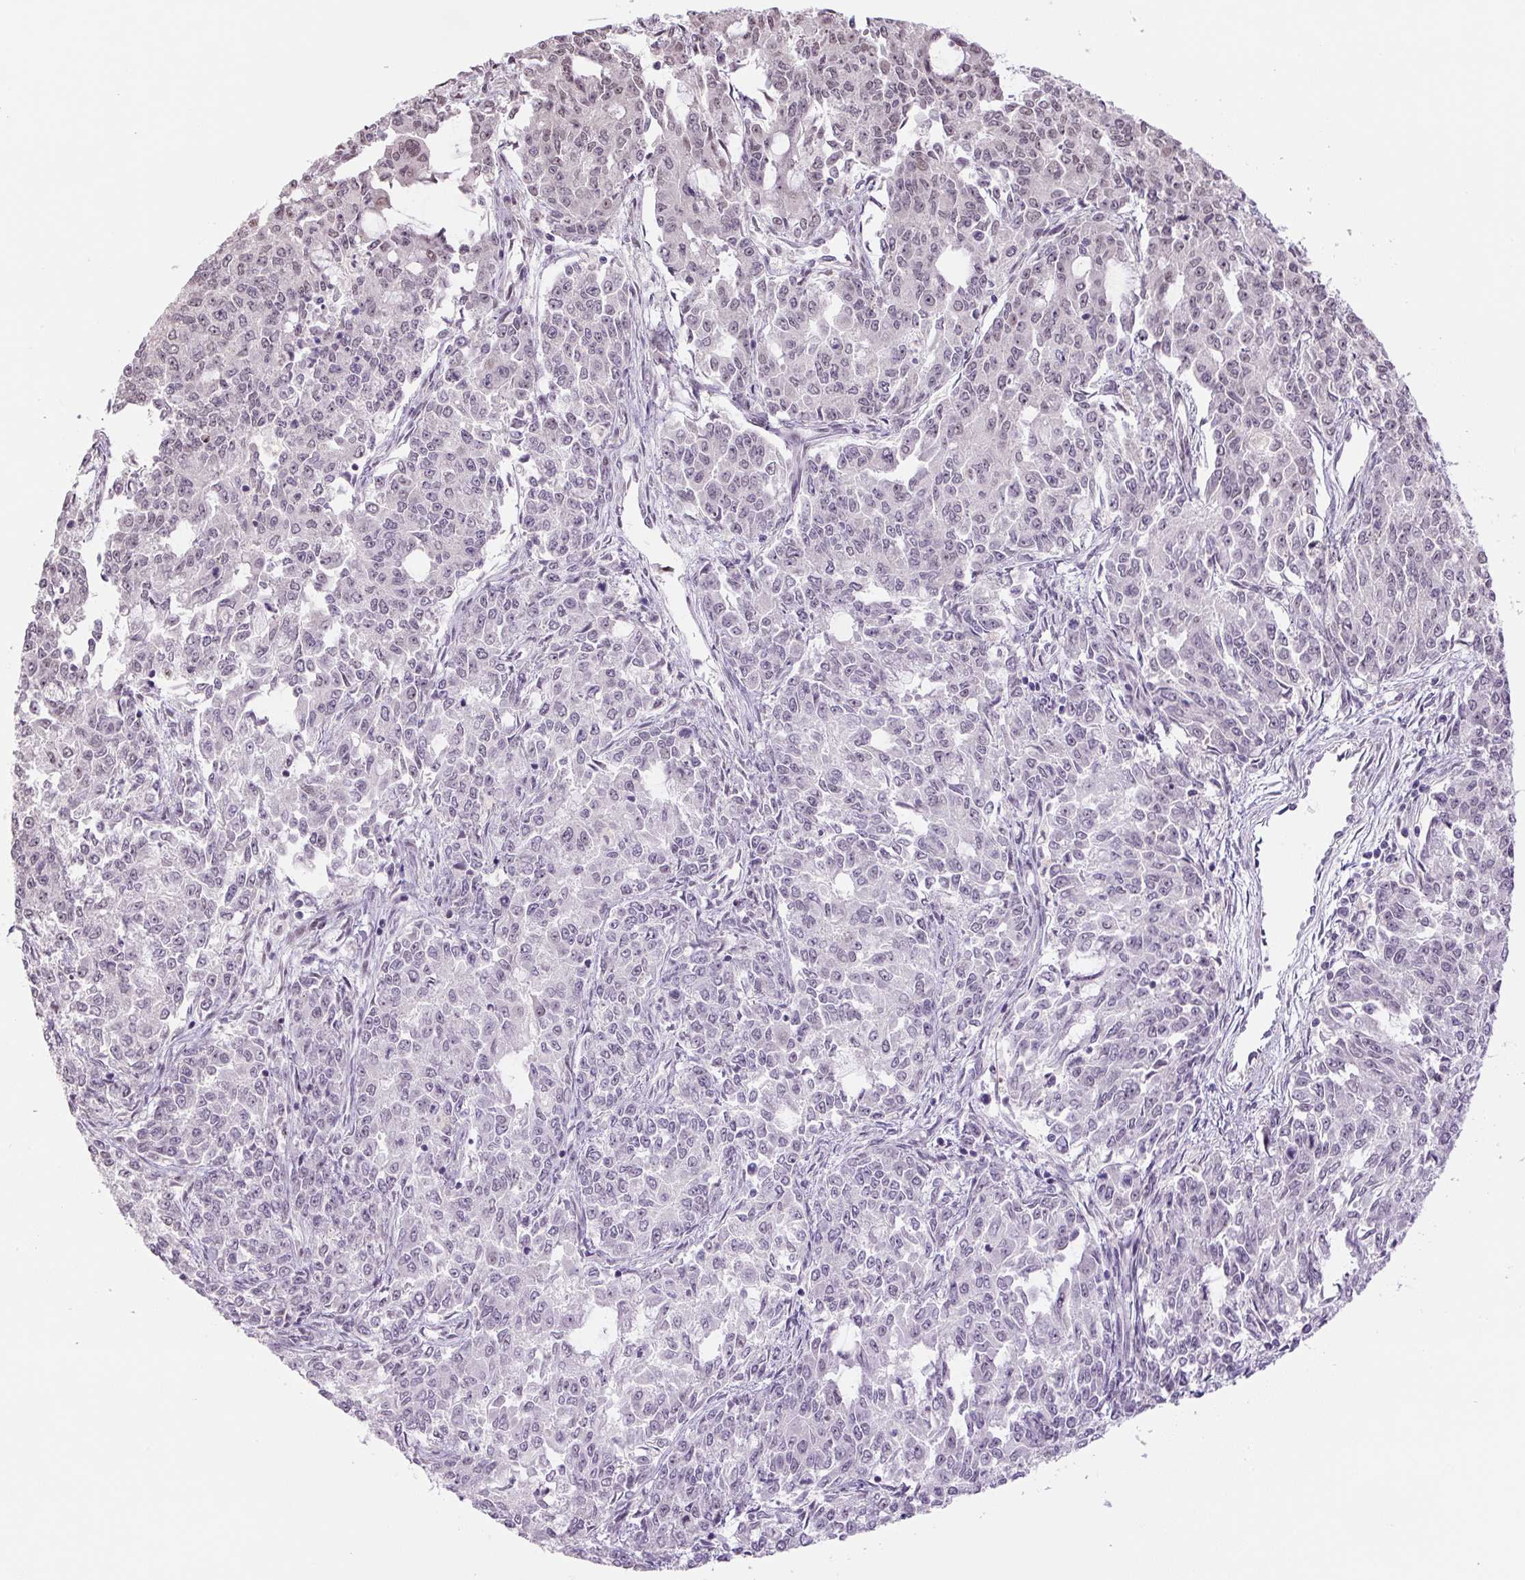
{"staining": {"intensity": "weak", "quantity": "<25%", "location": "nuclear"}, "tissue": "endometrial cancer", "cell_type": "Tumor cells", "image_type": "cancer", "snomed": [{"axis": "morphology", "description": "Adenocarcinoma, NOS"}, {"axis": "topography", "description": "Endometrium"}], "caption": "An IHC image of adenocarcinoma (endometrial) is shown. There is no staining in tumor cells of adenocarcinoma (endometrial).", "gene": "TCFL5", "patient": {"sex": "female", "age": 50}}